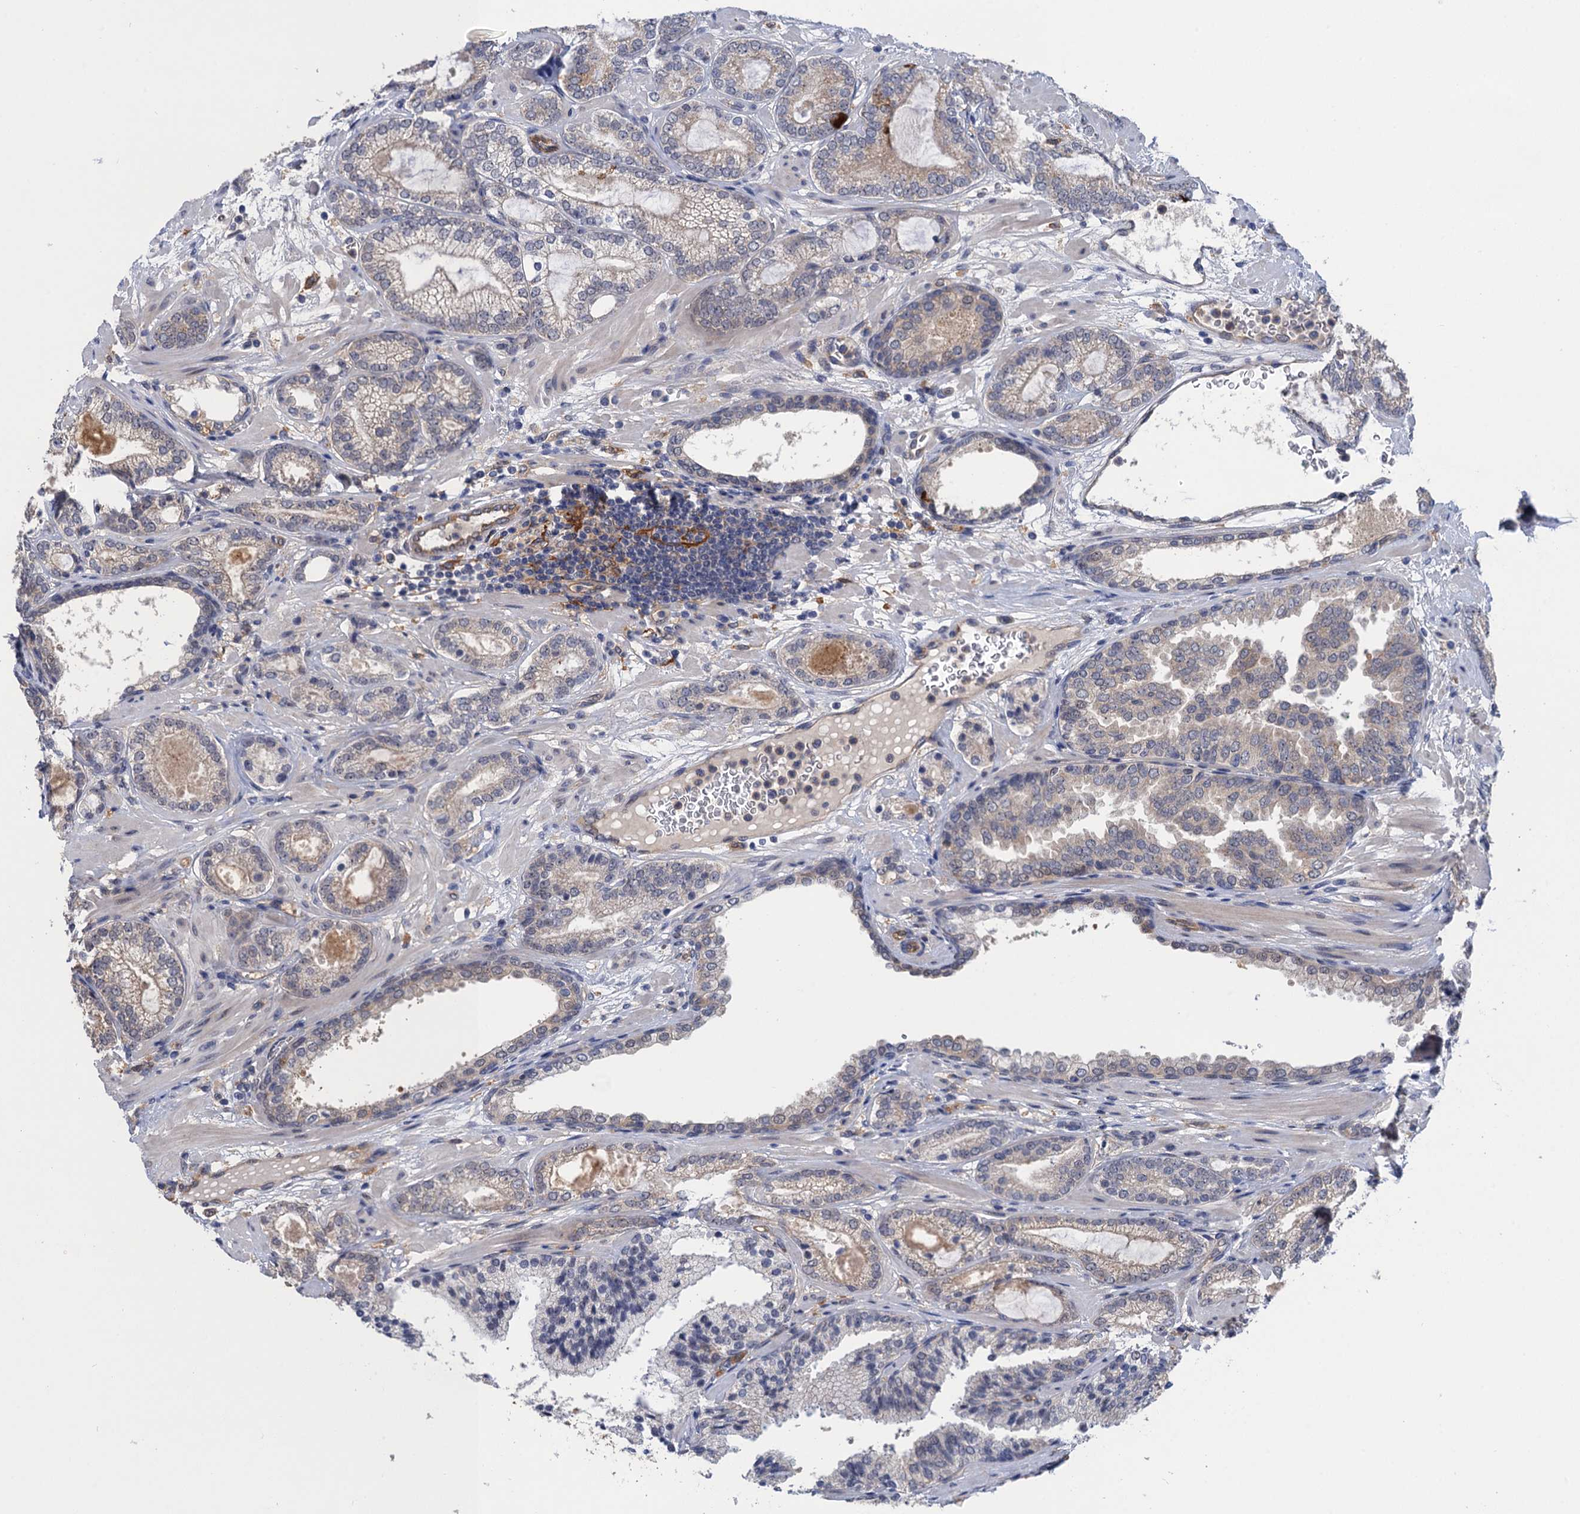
{"staining": {"intensity": "weak", "quantity": "<25%", "location": "cytoplasmic/membranous"}, "tissue": "prostate cancer", "cell_type": "Tumor cells", "image_type": "cancer", "snomed": [{"axis": "morphology", "description": "Adenocarcinoma, High grade"}, {"axis": "topography", "description": "Prostate"}], "caption": "Immunohistochemistry (IHC) image of neoplastic tissue: human prostate cancer stained with DAB (3,3'-diaminobenzidine) displays no significant protein expression in tumor cells.", "gene": "NEK8", "patient": {"sex": "male", "age": 60}}